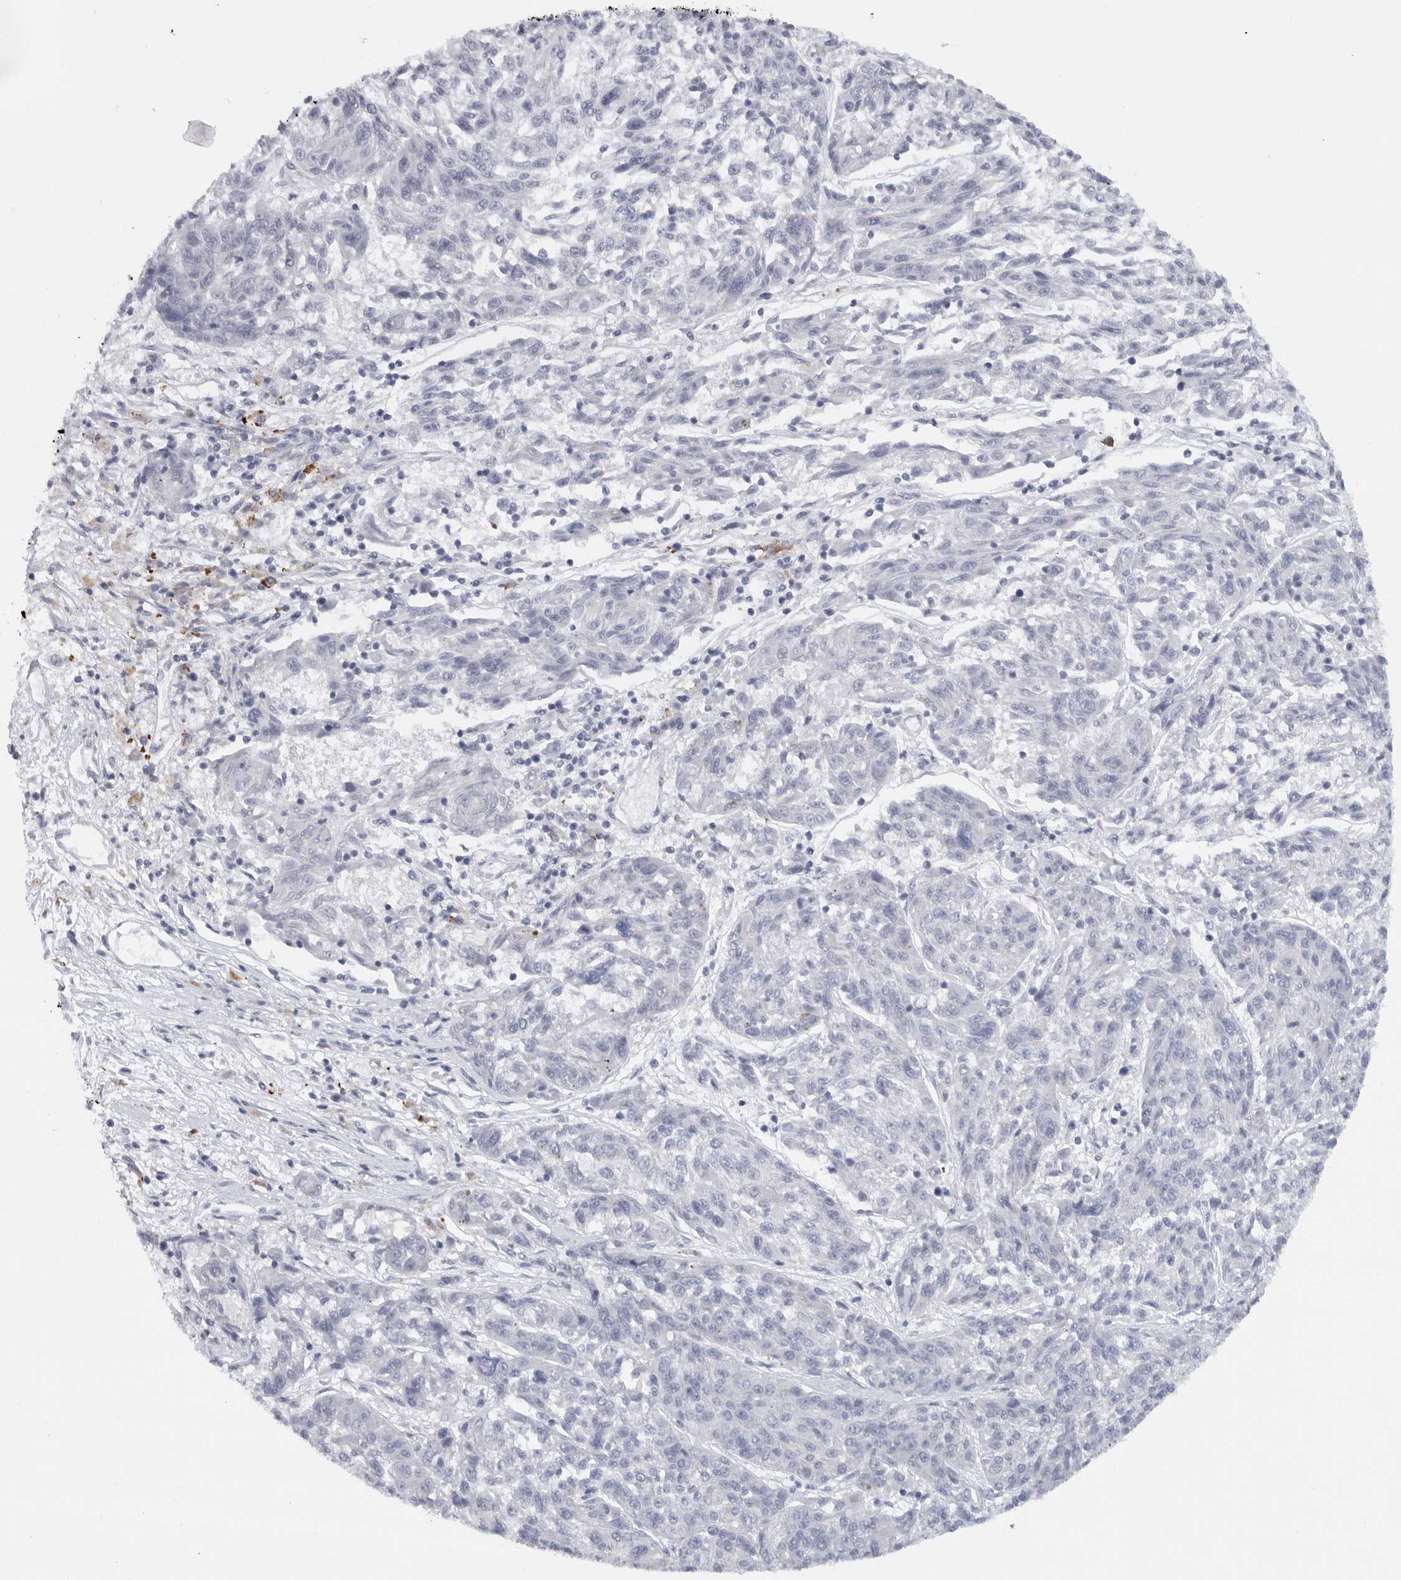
{"staining": {"intensity": "negative", "quantity": "none", "location": "none"}, "tissue": "melanoma", "cell_type": "Tumor cells", "image_type": "cancer", "snomed": [{"axis": "morphology", "description": "Malignant melanoma, NOS"}, {"axis": "topography", "description": "Skin"}], "caption": "Immunohistochemistry (IHC) of human melanoma exhibits no positivity in tumor cells. (Brightfield microscopy of DAB IHC at high magnification).", "gene": "TMEM69", "patient": {"sex": "male", "age": 53}}